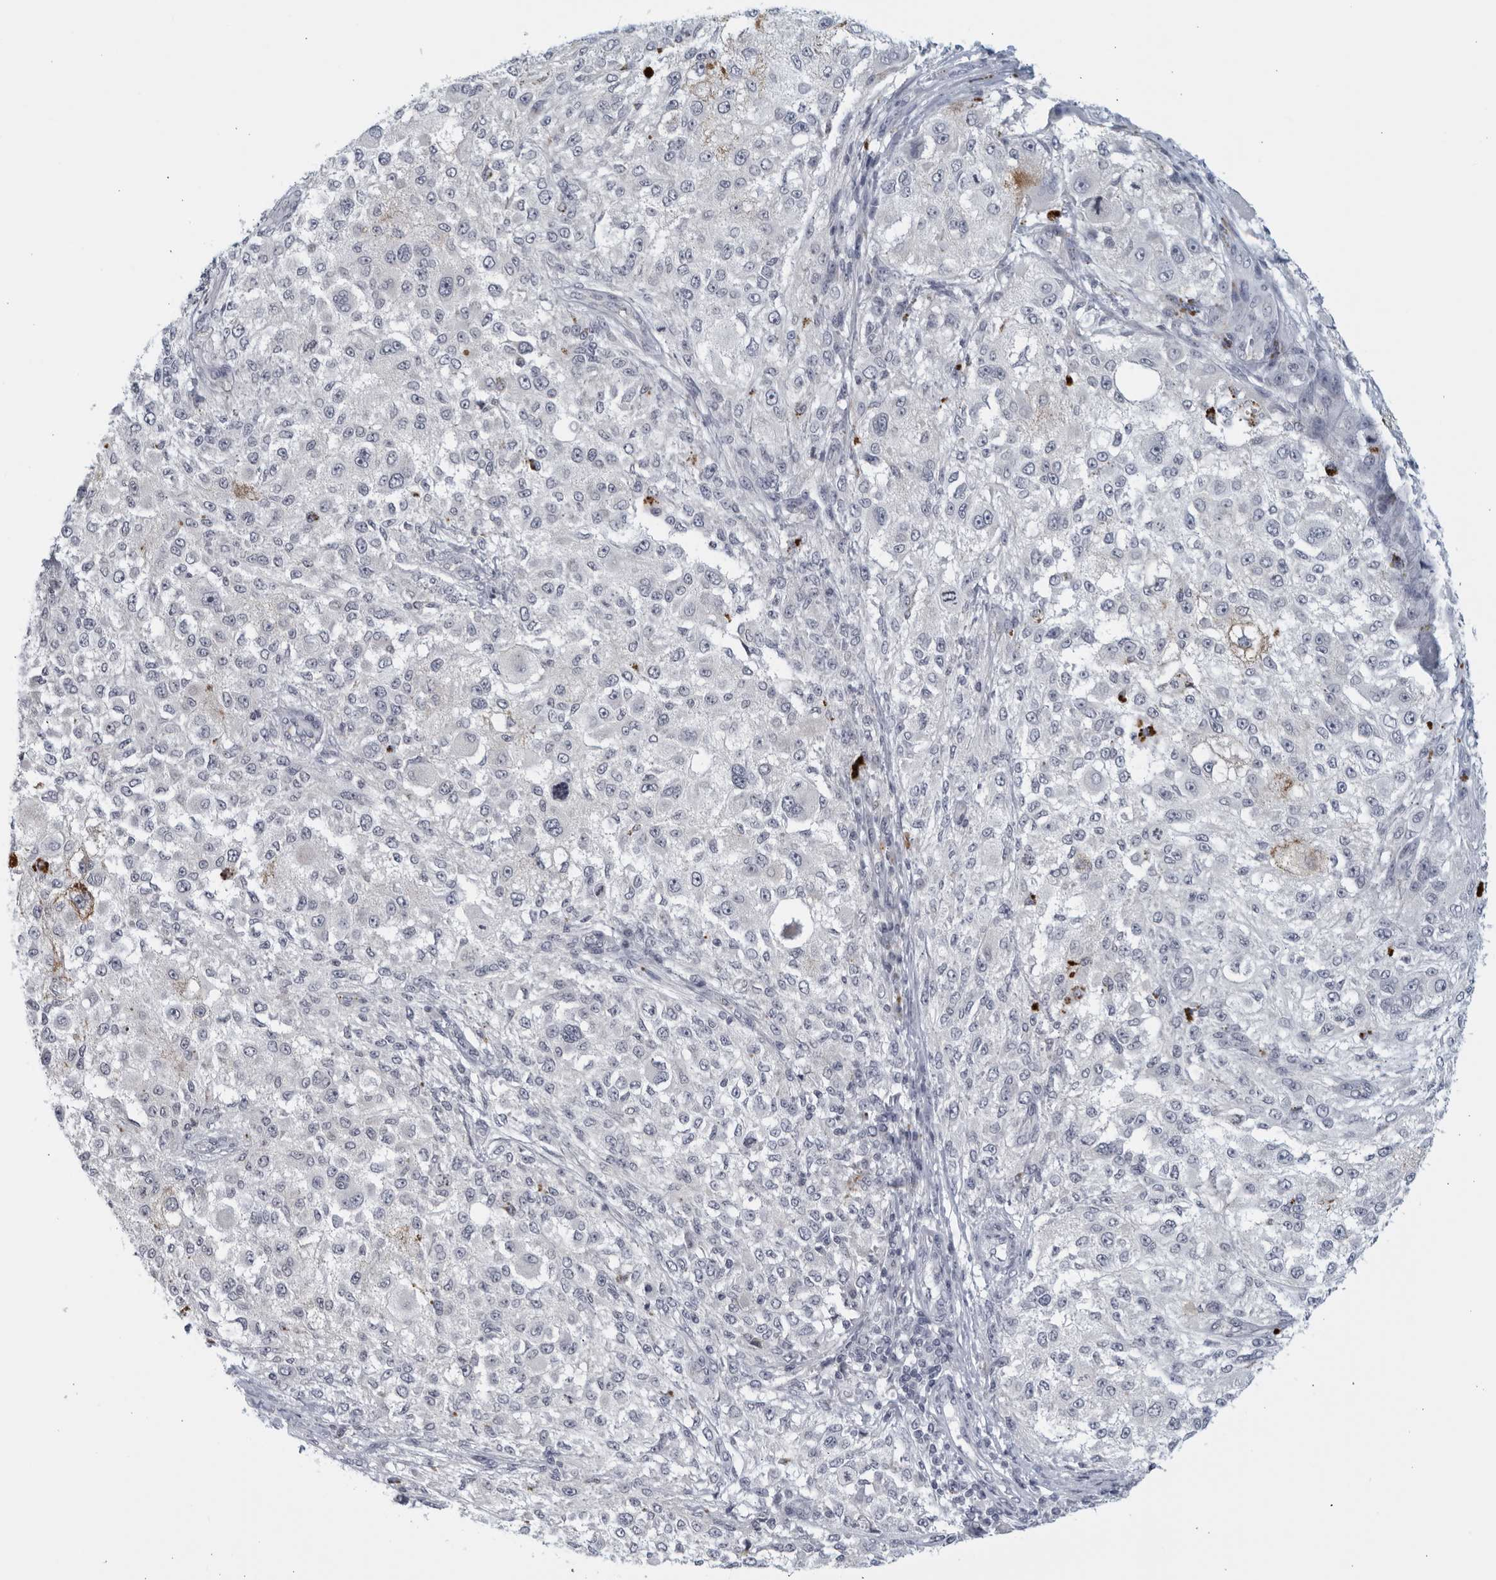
{"staining": {"intensity": "negative", "quantity": "none", "location": "none"}, "tissue": "melanoma", "cell_type": "Tumor cells", "image_type": "cancer", "snomed": [{"axis": "morphology", "description": "Necrosis, NOS"}, {"axis": "morphology", "description": "Malignant melanoma, NOS"}, {"axis": "topography", "description": "Skin"}], "caption": "Immunohistochemistry image of human melanoma stained for a protein (brown), which exhibits no expression in tumor cells.", "gene": "MATN1", "patient": {"sex": "female", "age": 87}}